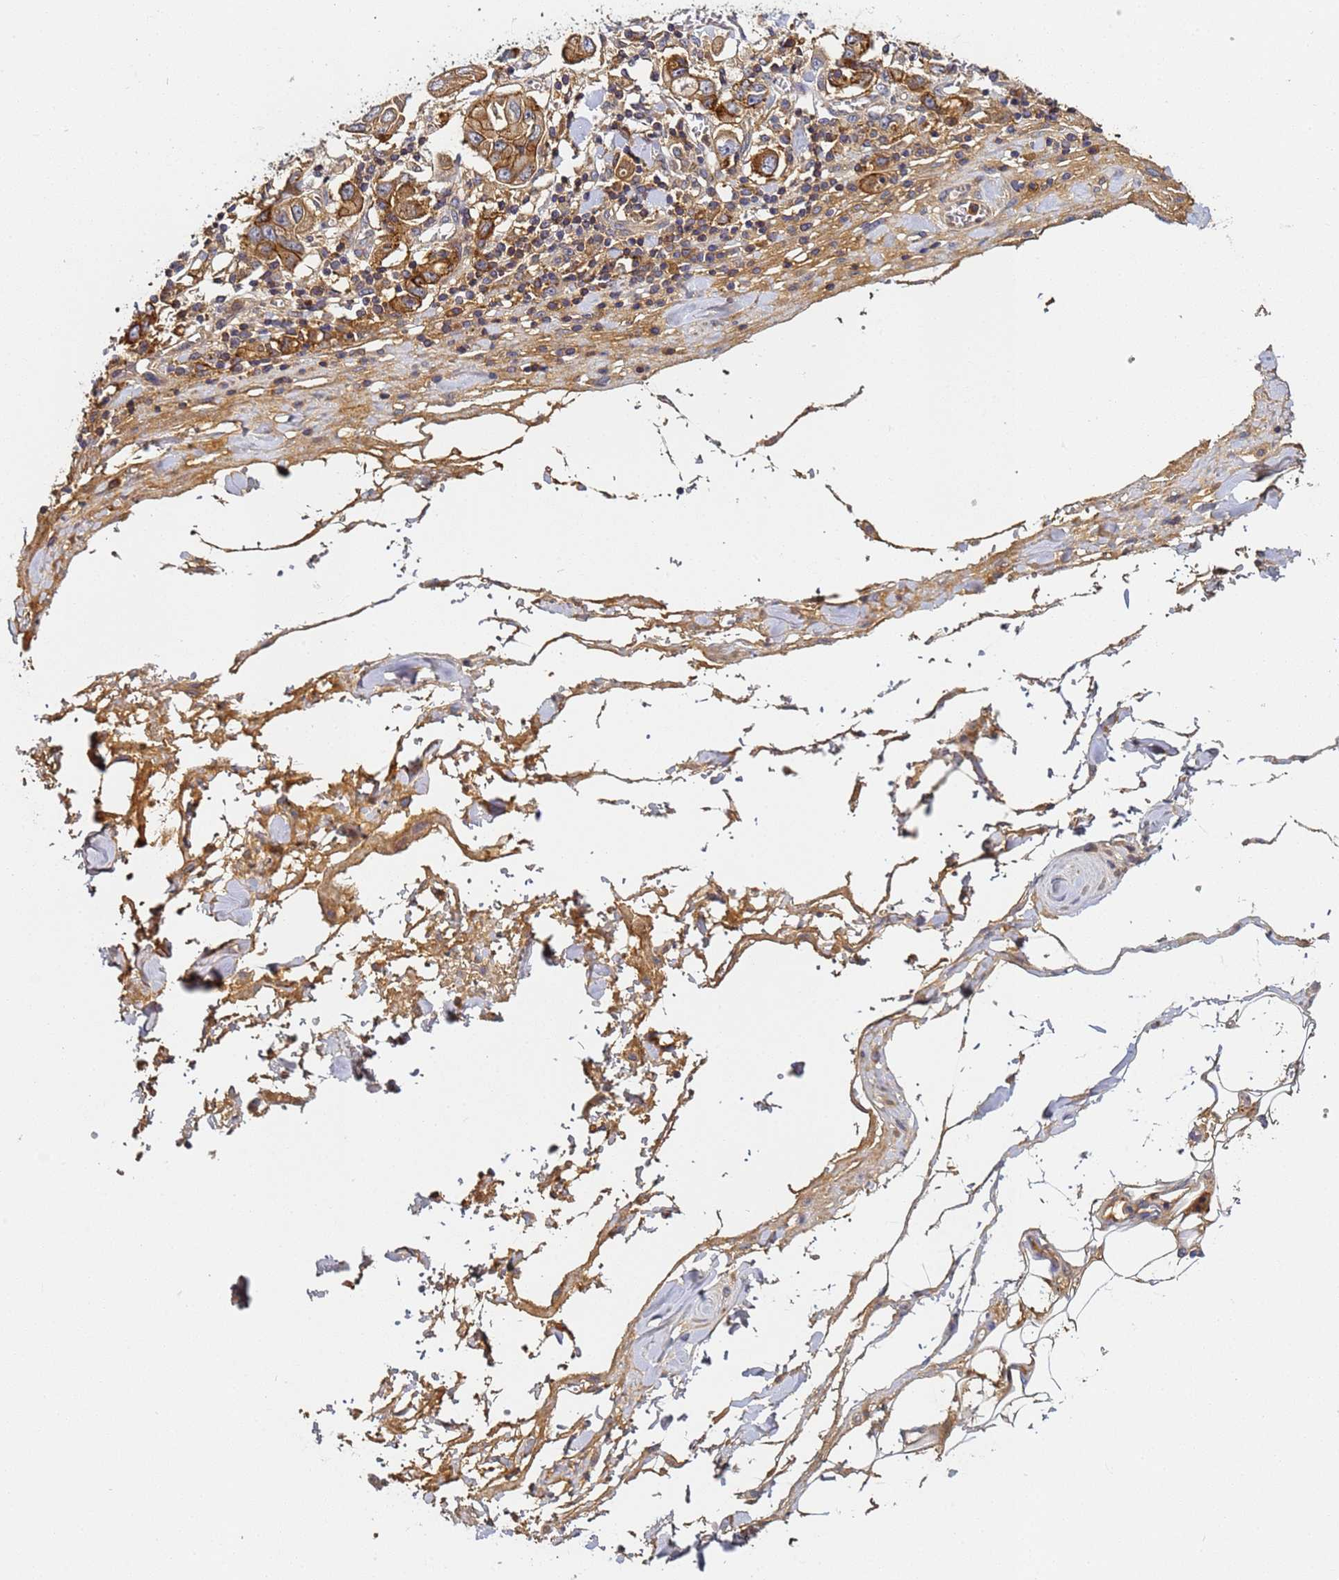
{"staining": {"intensity": "moderate", "quantity": ">75%", "location": "cytoplasmic/membranous"}, "tissue": "stomach cancer", "cell_type": "Tumor cells", "image_type": "cancer", "snomed": [{"axis": "morphology", "description": "Adenocarcinoma, NOS"}, {"axis": "topography", "description": "Stomach, upper"}, {"axis": "topography", "description": "Stomach"}], "caption": "Protein expression by immunohistochemistry (IHC) reveals moderate cytoplasmic/membranous expression in about >75% of tumor cells in stomach adenocarcinoma.", "gene": "LRRC69", "patient": {"sex": "male", "age": 62}}